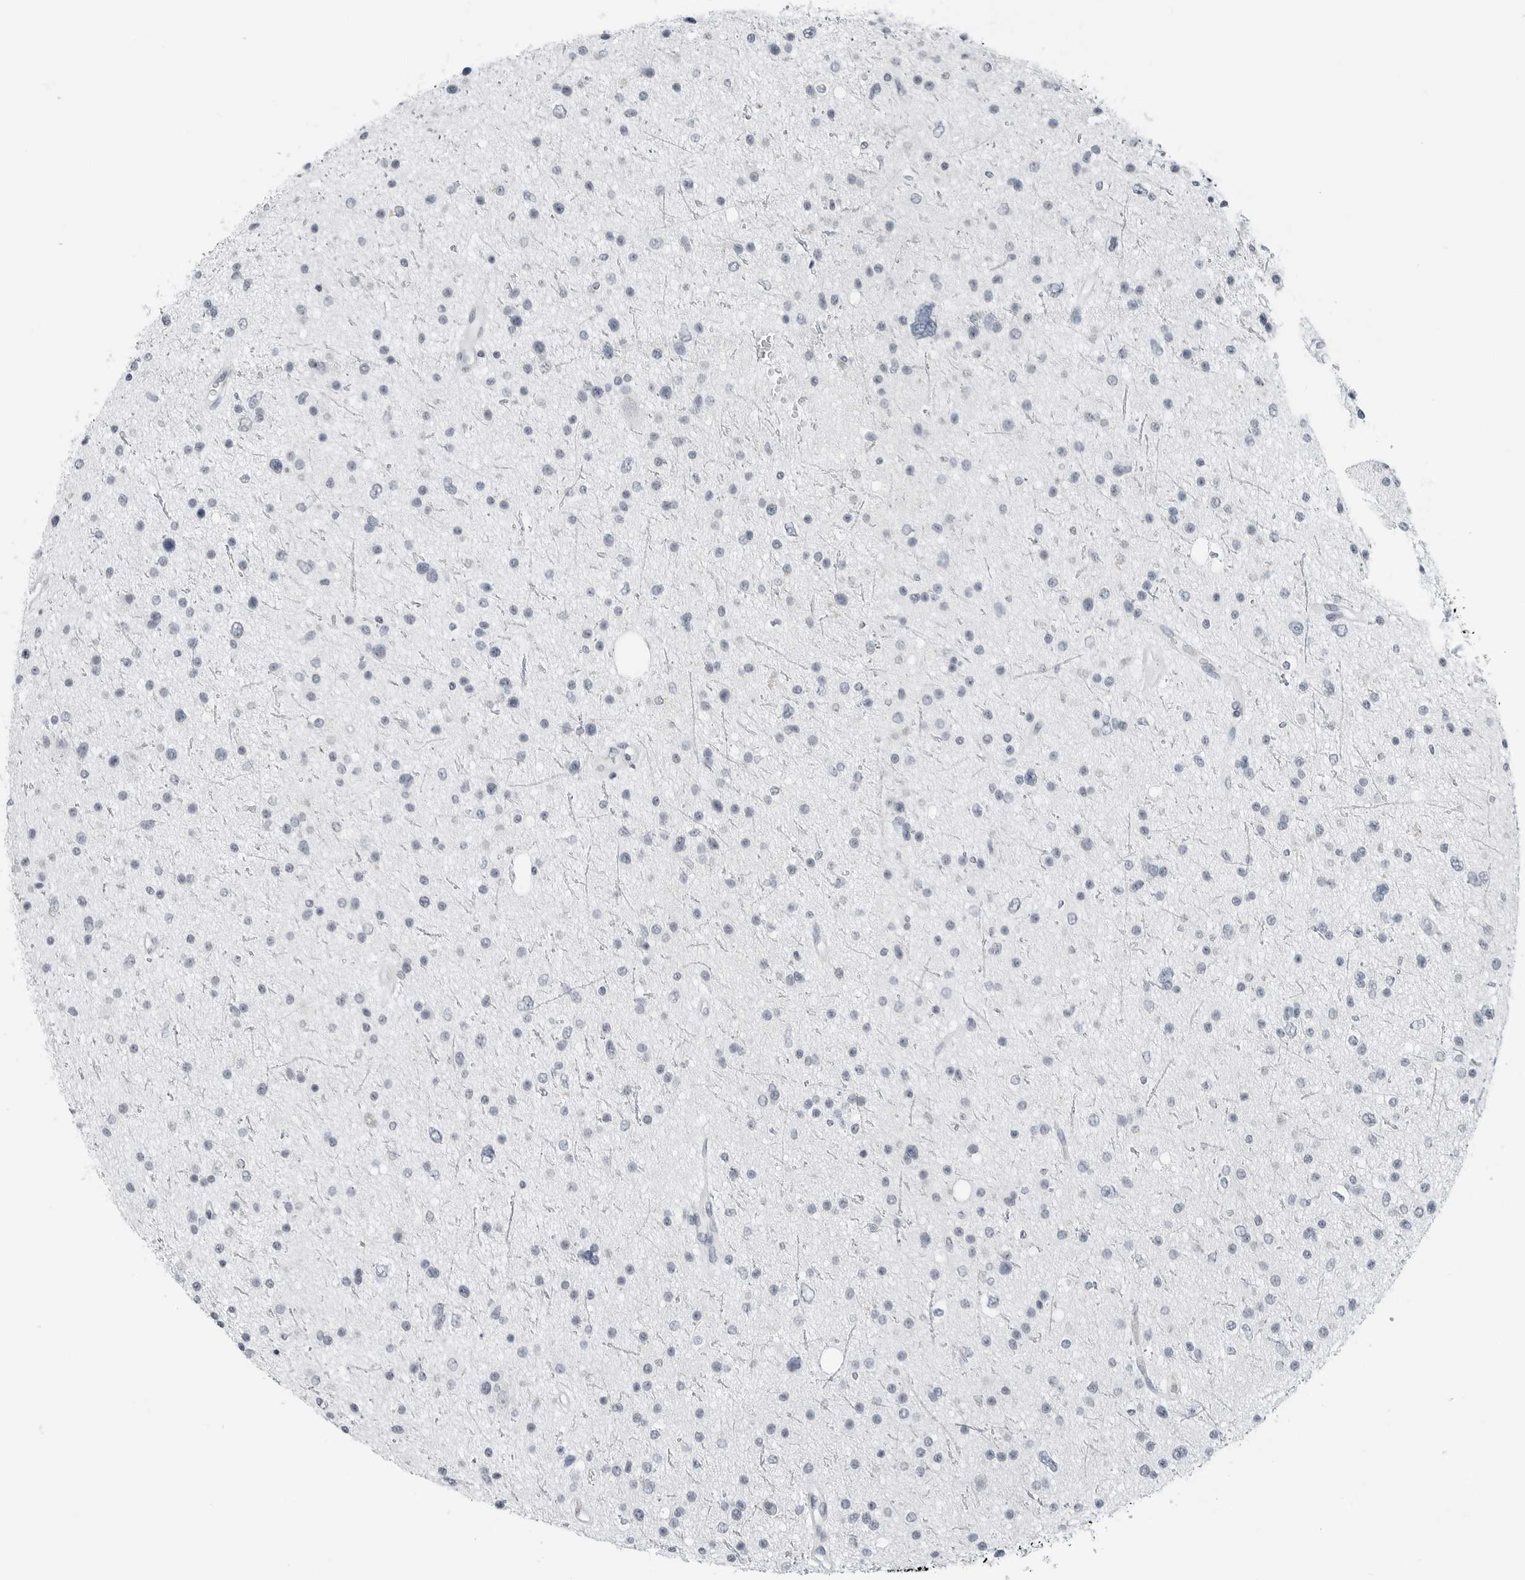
{"staining": {"intensity": "negative", "quantity": "none", "location": "none"}, "tissue": "glioma", "cell_type": "Tumor cells", "image_type": "cancer", "snomed": [{"axis": "morphology", "description": "Glioma, malignant, Low grade"}, {"axis": "topography", "description": "Brain"}], "caption": "DAB (3,3'-diaminobenzidine) immunohistochemical staining of human malignant low-grade glioma shows no significant positivity in tumor cells. (Brightfield microscopy of DAB immunohistochemistry (IHC) at high magnification).", "gene": "XIRP1", "patient": {"sex": "female", "age": 37}}